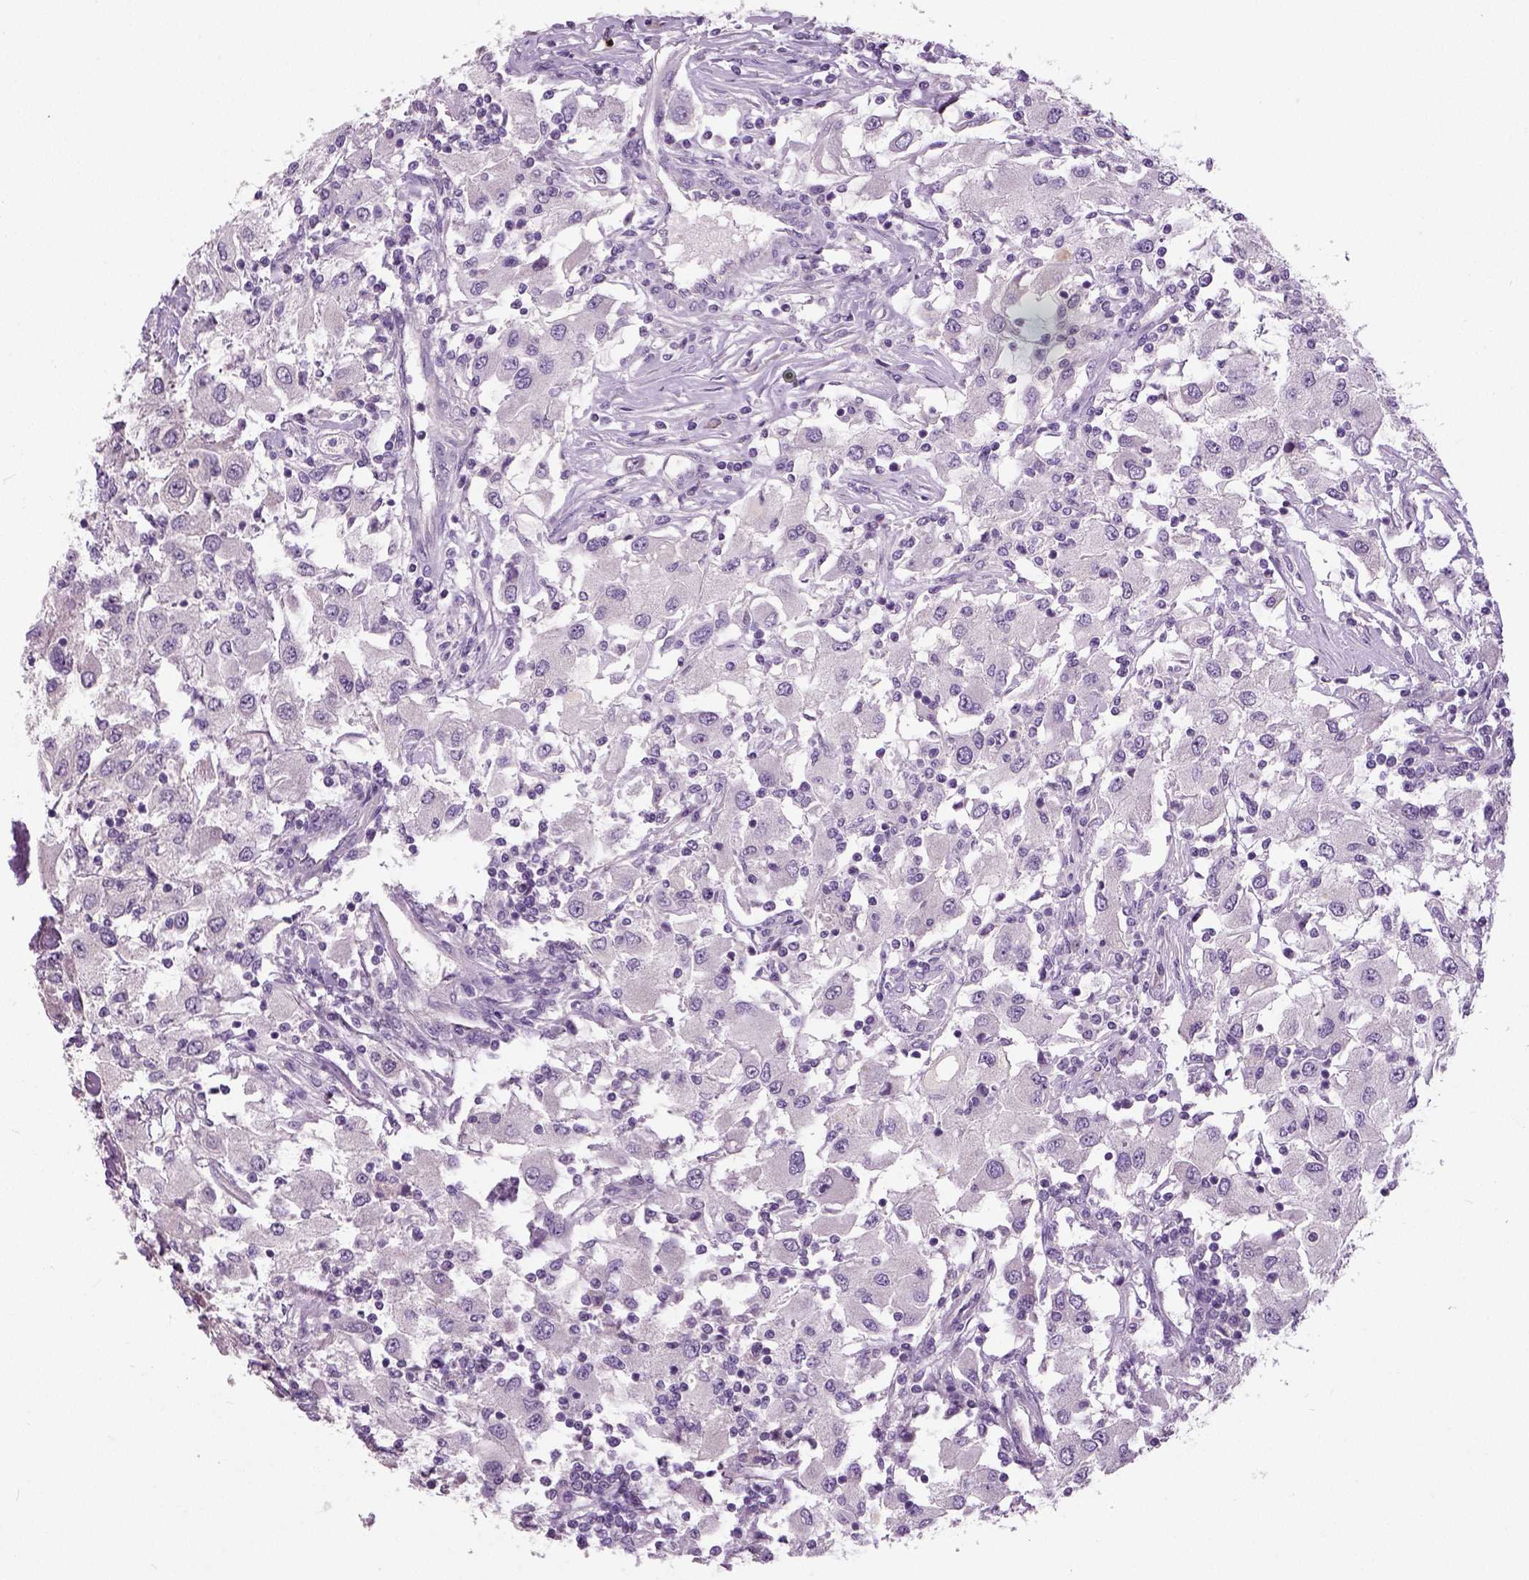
{"staining": {"intensity": "negative", "quantity": "none", "location": "none"}, "tissue": "renal cancer", "cell_type": "Tumor cells", "image_type": "cancer", "snomed": [{"axis": "morphology", "description": "Adenocarcinoma, NOS"}, {"axis": "topography", "description": "Kidney"}], "caption": "Adenocarcinoma (renal) stained for a protein using immunohistochemistry (IHC) displays no expression tumor cells.", "gene": "NECAB1", "patient": {"sex": "female", "age": 67}}